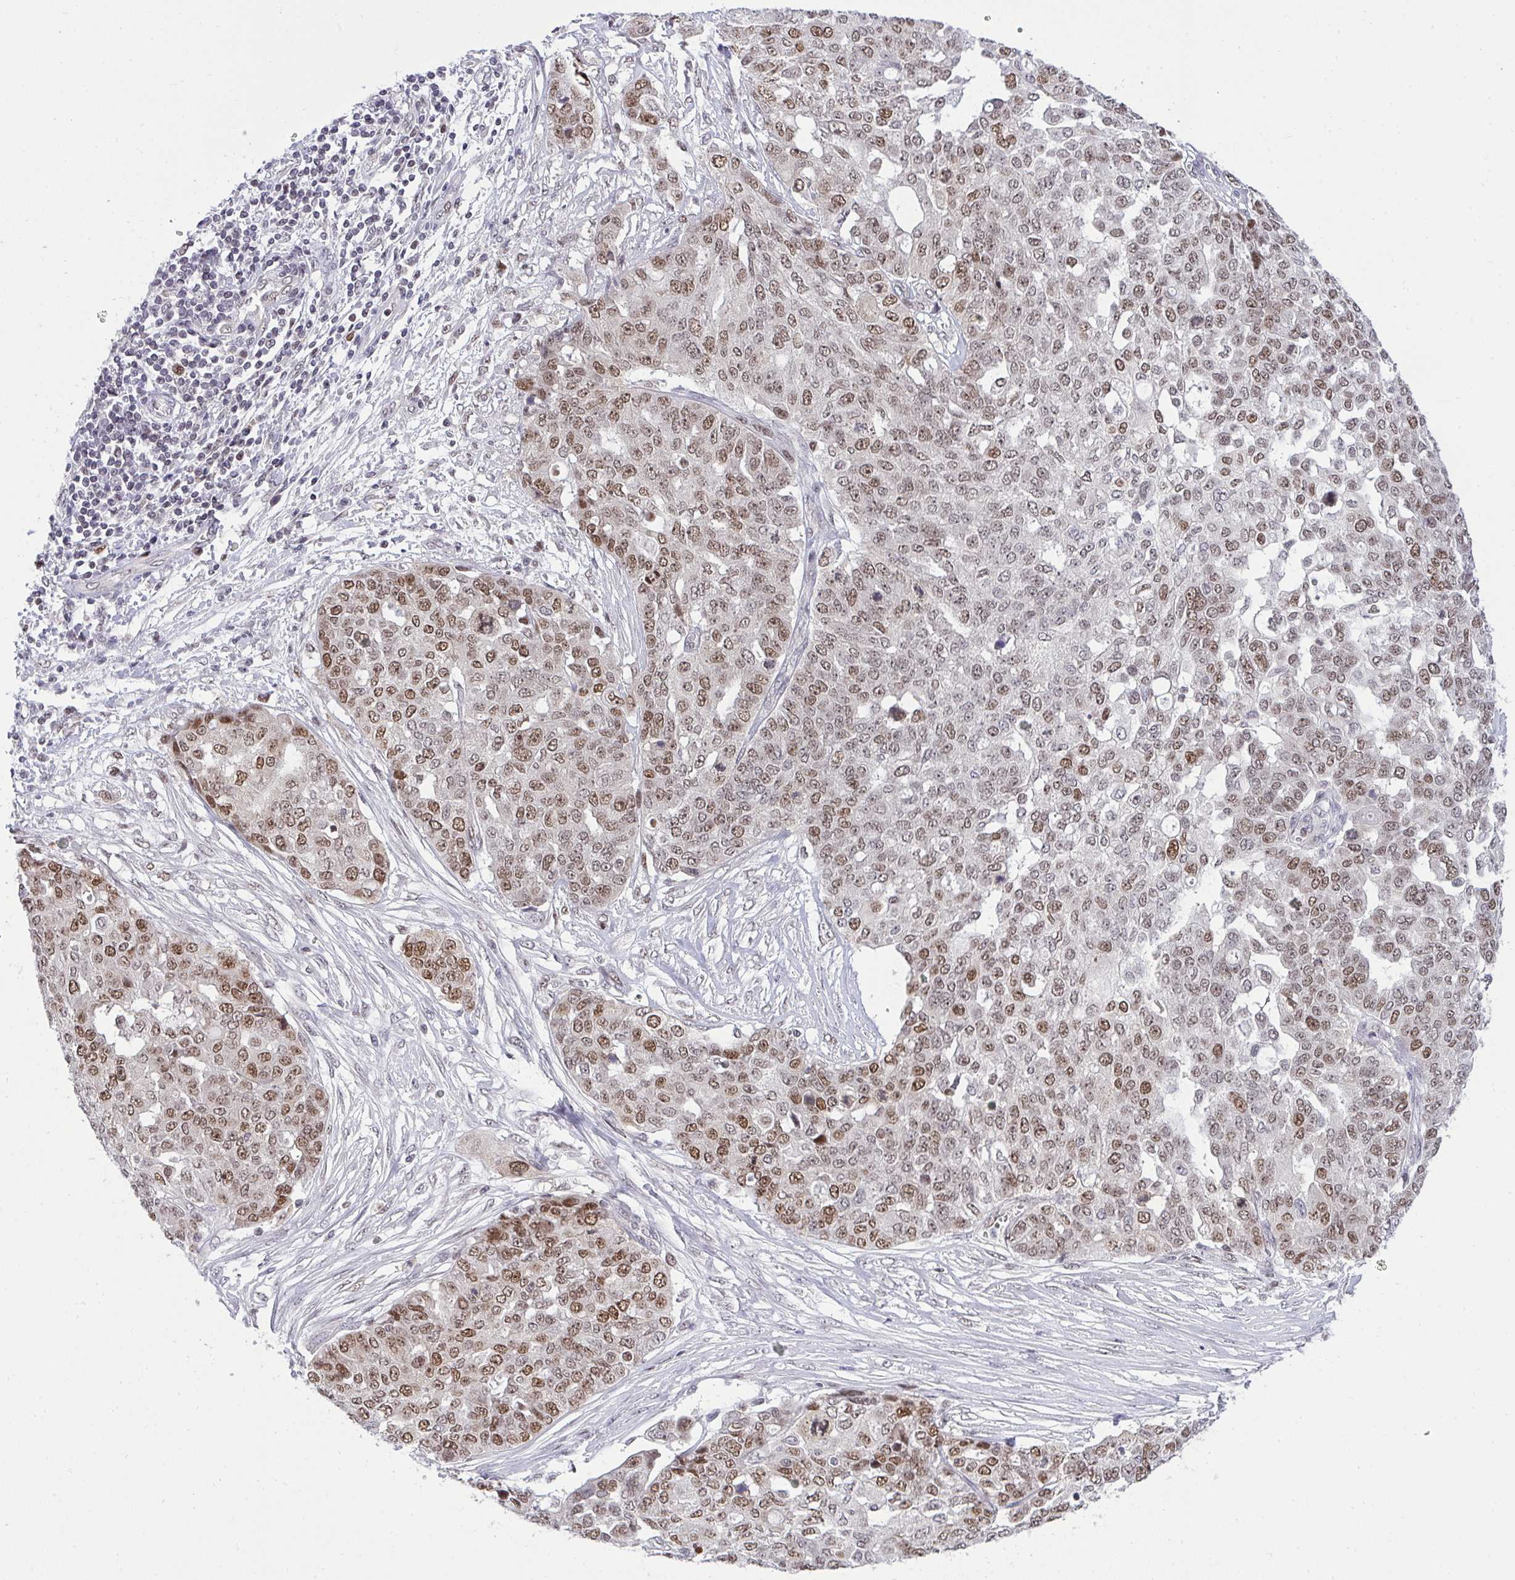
{"staining": {"intensity": "moderate", "quantity": "25%-75%", "location": "nuclear"}, "tissue": "ovarian cancer", "cell_type": "Tumor cells", "image_type": "cancer", "snomed": [{"axis": "morphology", "description": "Cystadenocarcinoma, serous, NOS"}, {"axis": "topography", "description": "Soft tissue"}, {"axis": "topography", "description": "Ovary"}], "caption": "Immunohistochemical staining of ovarian cancer demonstrates medium levels of moderate nuclear positivity in about 25%-75% of tumor cells. The staining is performed using DAB brown chromogen to label protein expression. The nuclei are counter-stained blue using hematoxylin.", "gene": "RFC4", "patient": {"sex": "female", "age": 57}}